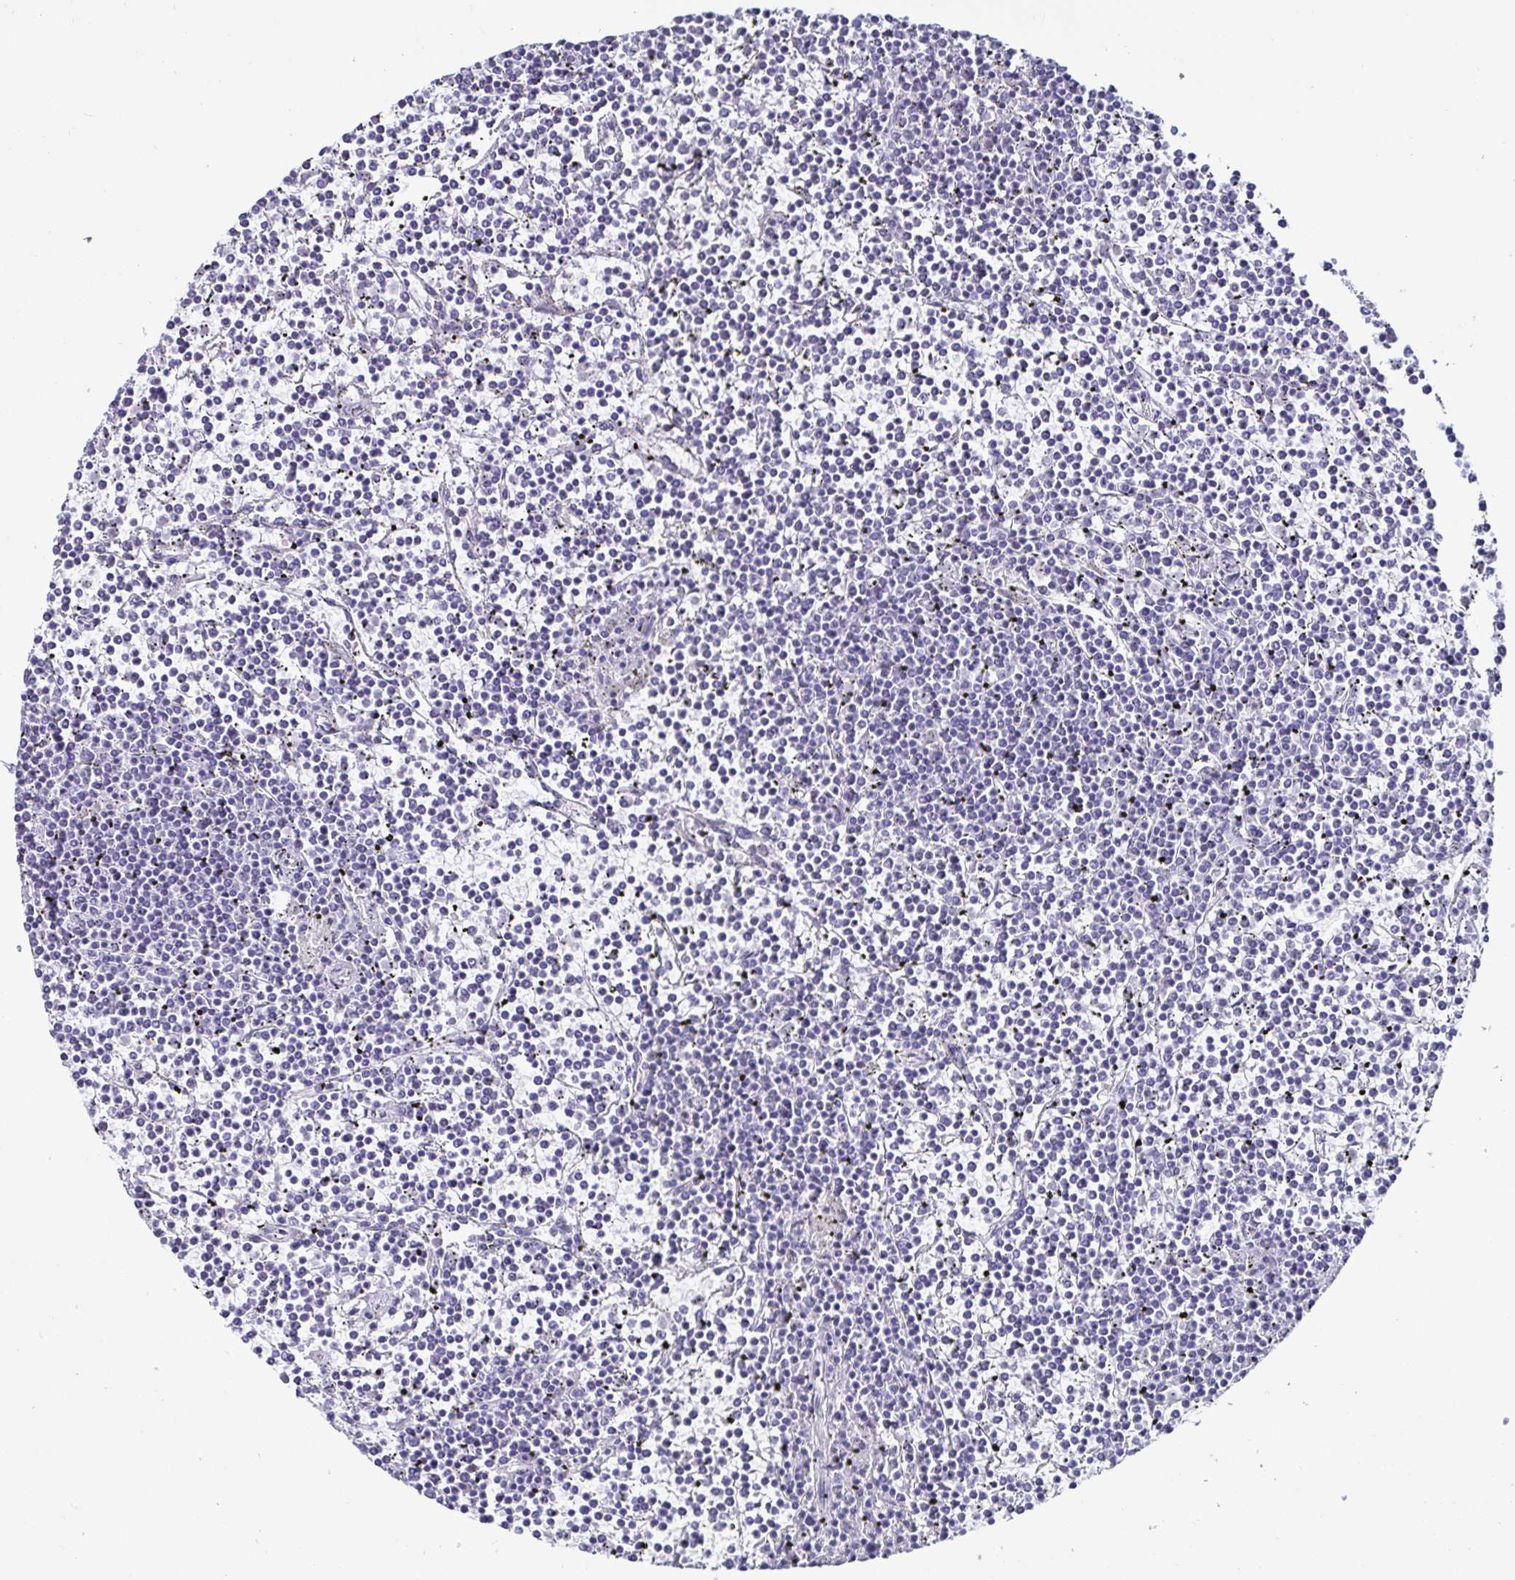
{"staining": {"intensity": "negative", "quantity": "none", "location": "none"}, "tissue": "lymphoma", "cell_type": "Tumor cells", "image_type": "cancer", "snomed": [{"axis": "morphology", "description": "Malignant lymphoma, non-Hodgkin's type, Low grade"}, {"axis": "topography", "description": "Spleen"}], "caption": "This is an IHC micrograph of human lymphoma. There is no expression in tumor cells.", "gene": "DDX39B", "patient": {"sex": "female", "age": 19}}